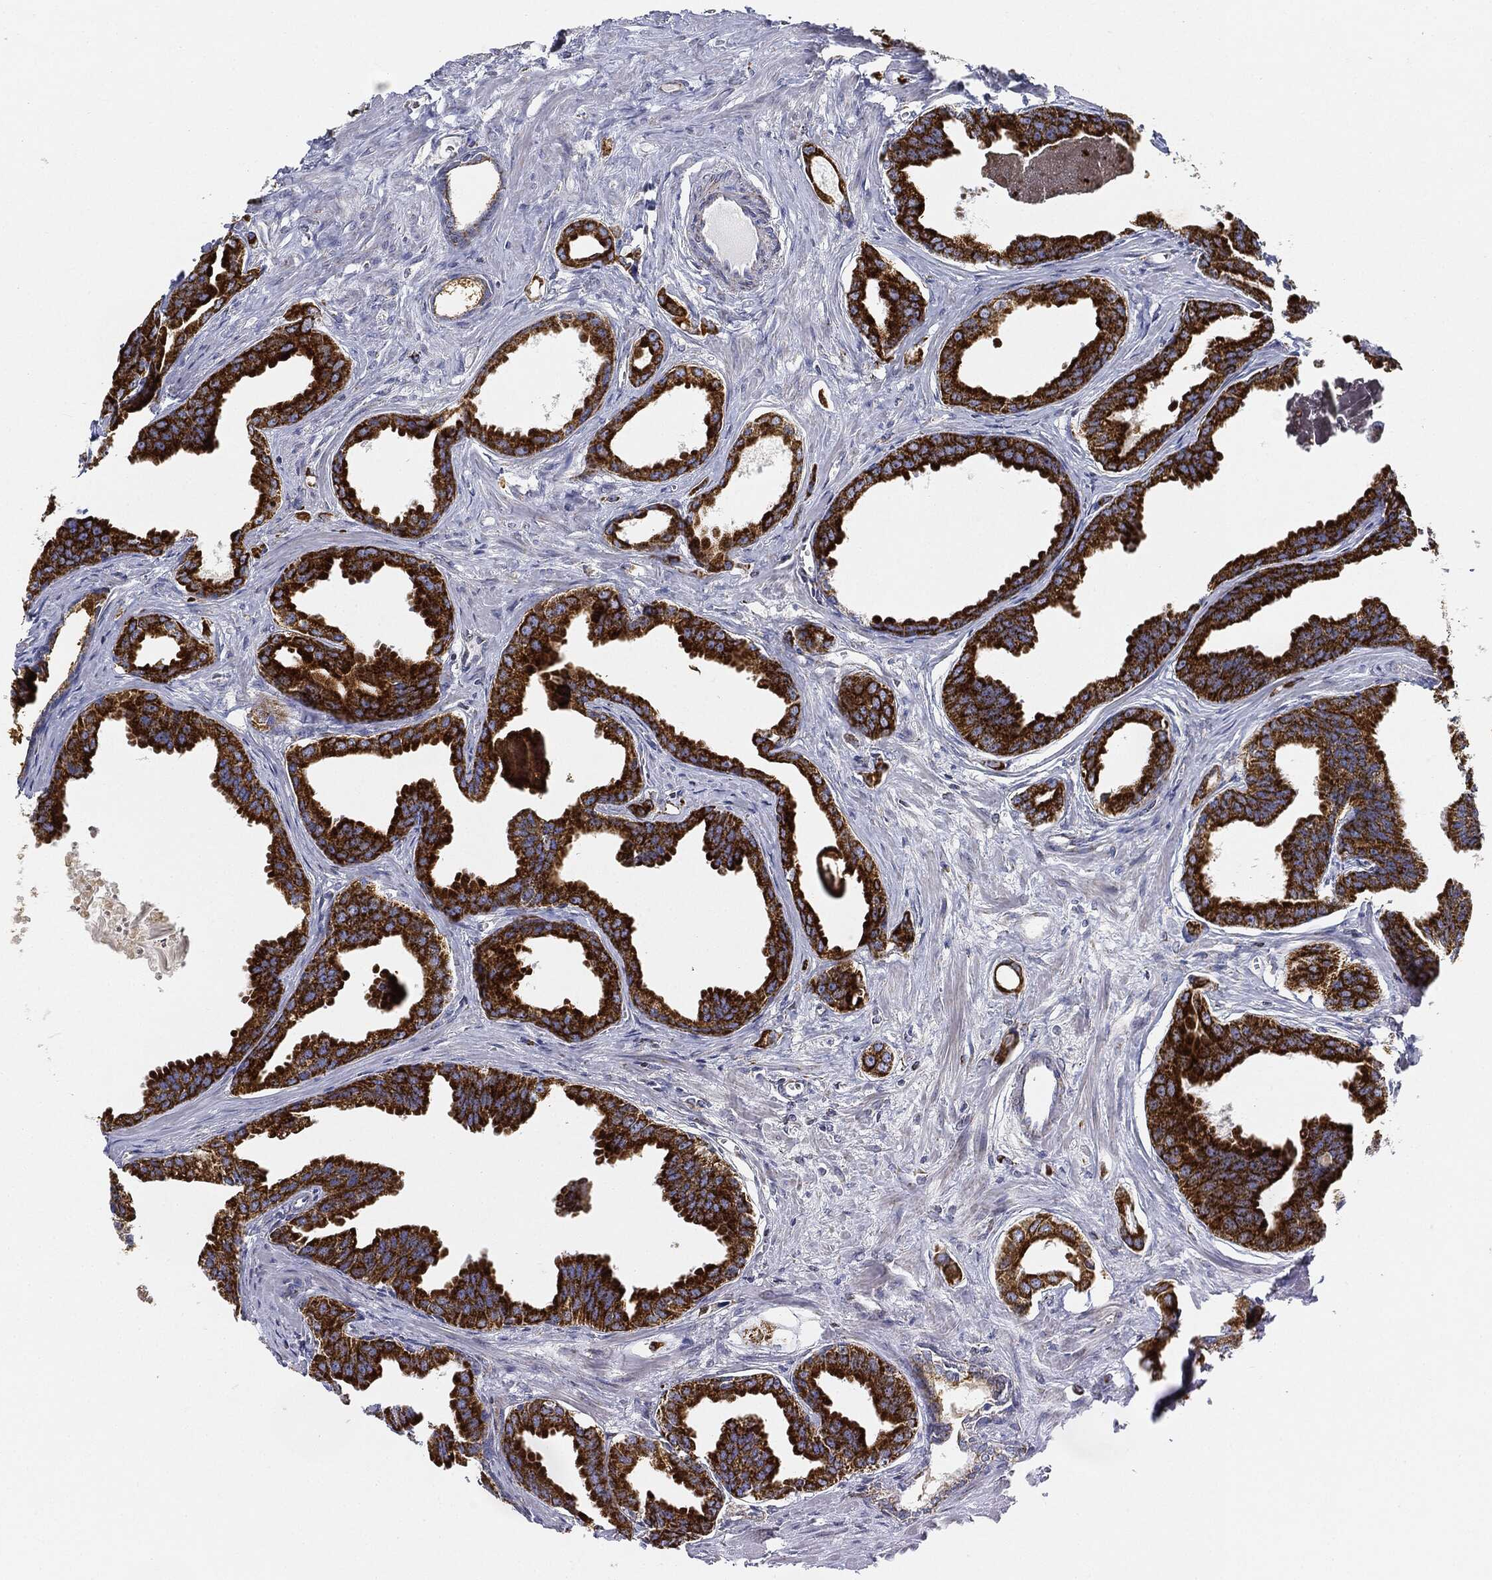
{"staining": {"intensity": "strong", "quantity": ">75%", "location": "cytoplasmic/membranous"}, "tissue": "prostate cancer", "cell_type": "Tumor cells", "image_type": "cancer", "snomed": [{"axis": "morphology", "description": "Adenocarcinoma, NOS"}, {"axis": "topography", "description": "Prostate"}], "caption": "Adenocarcinoma (prostate) stained for a protein (brown) reveals strong cytoplasmic/membranous positive staining in approximately >75% of tumor cells.", "gene": "CAPN15", "patient": {"sex": "male", "age": 66}}